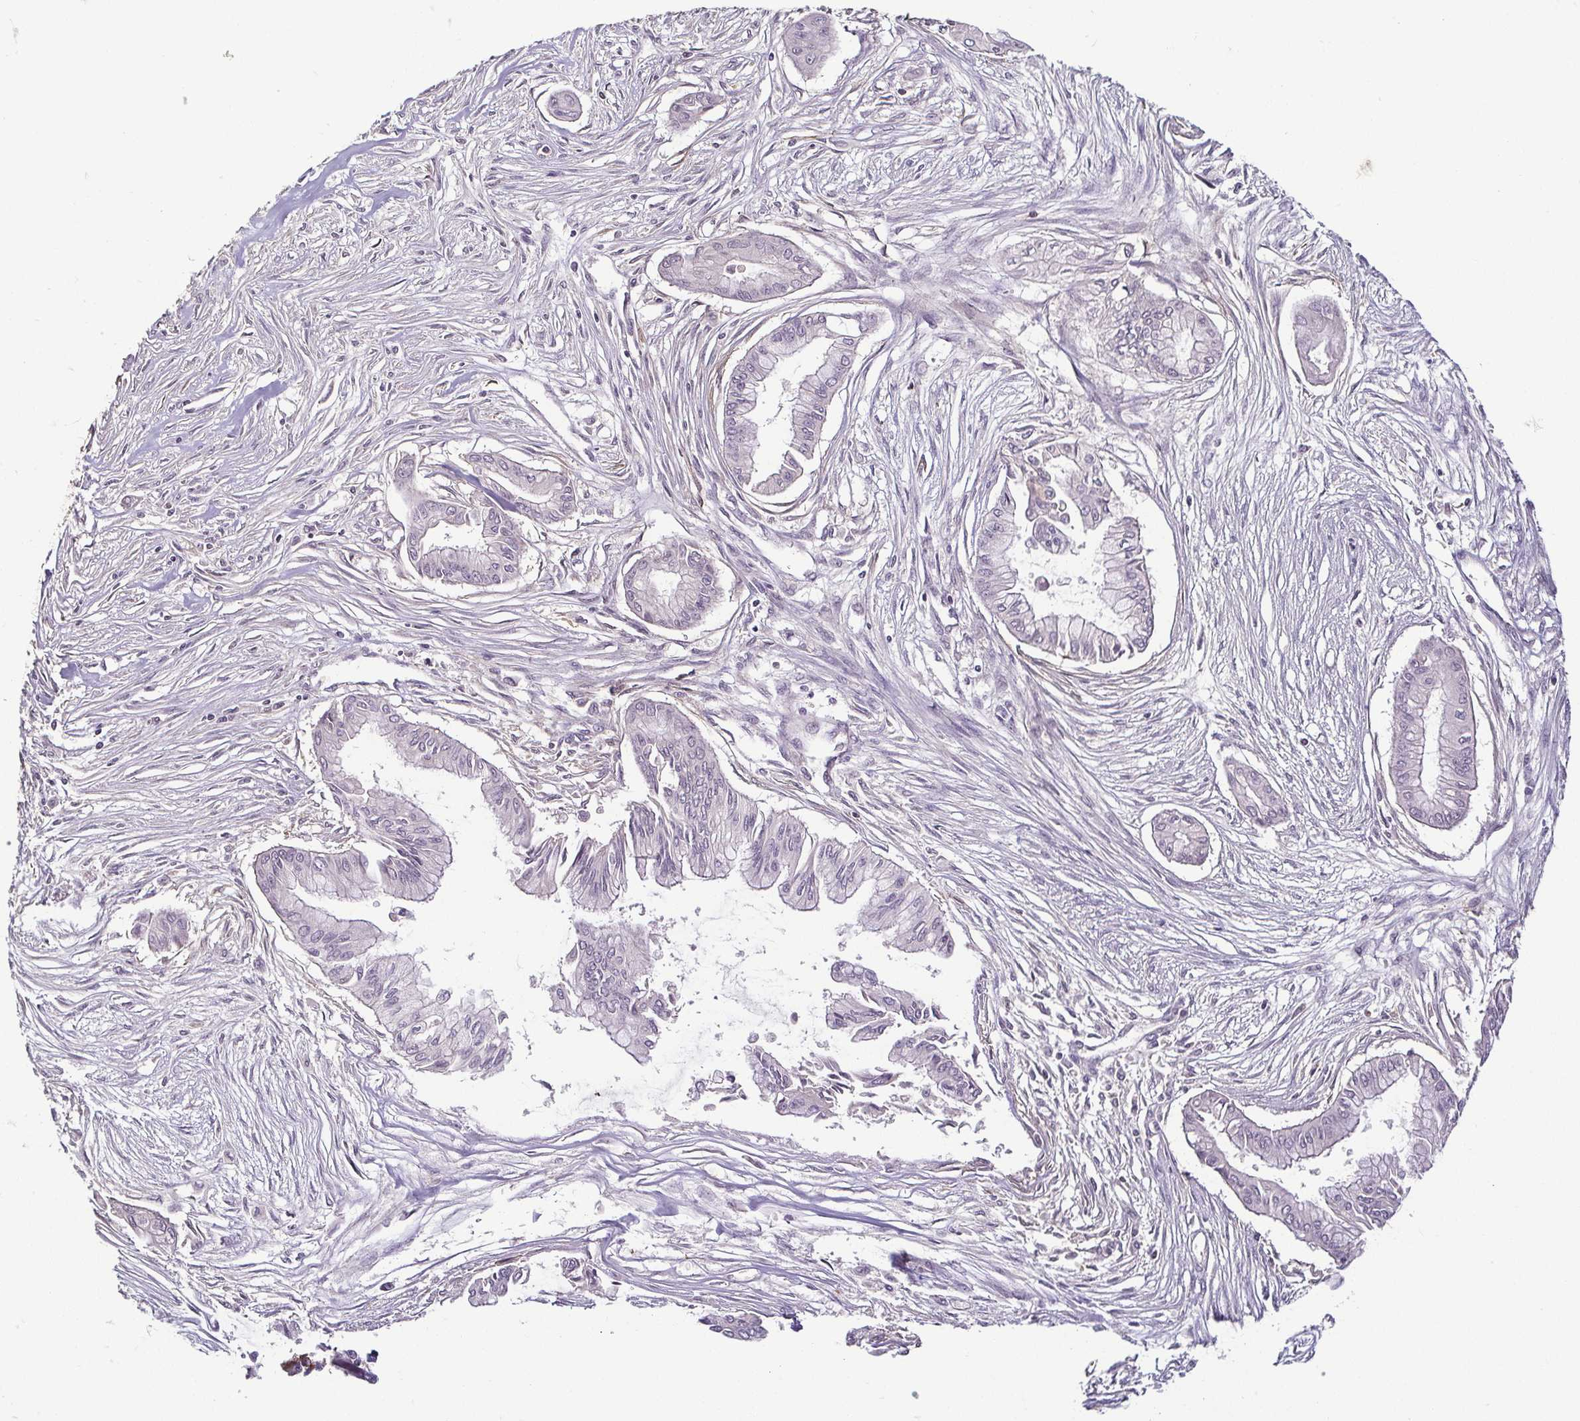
{"staining": {"intensity": "negative", "quantity": "none", "location": "none"}, "tissue": "pancreatic cancer", "cell_type": "Tumor cells", "image_type": "cancer", "snomed": [{"axis": "morphology", "description": "Adenocarcinoma, NOS"}, {"axis": "topography", "description": "Pancreas"}], "caption": "A micrograph of human pancreatic cancer is negative for staining in tumor cells. (Brightfield microscopy of DAB immunohistochemistry at high magnification).", "gene": "HOPX", "patient": {"sex": "female", "age": 68}}